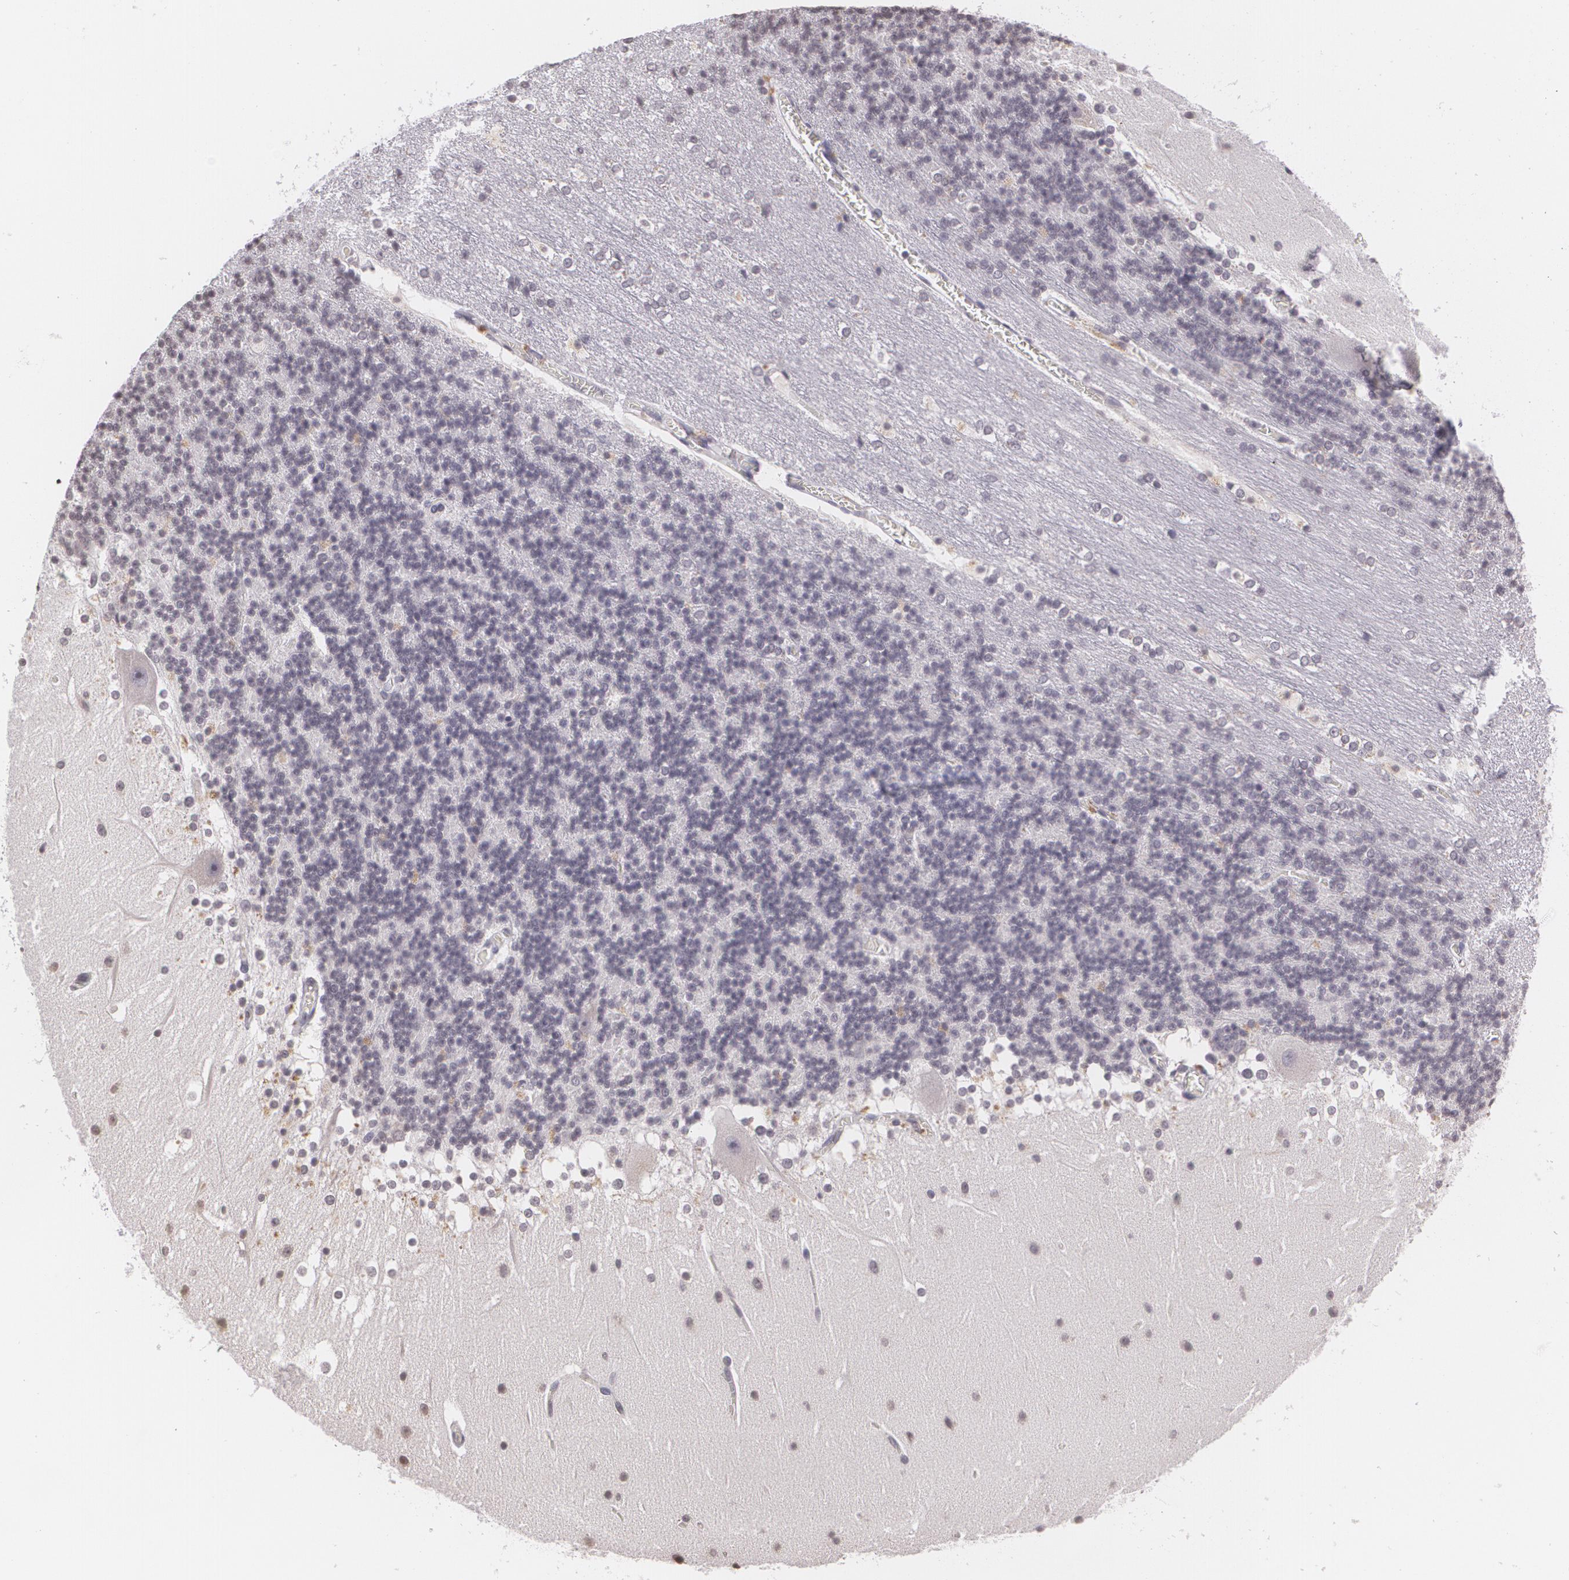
{"staining": {"intensity": "negative", "quantity": "none", "location": "none"}, "tissue": "cerebellum", "cell_type": "Cells in granular layer", "image_type": "normal", "snomed": [{"axis": "morphology", "description": "Normal tissue, NOS"}, {"axis": "topography", "description": "Cerebellum"}], "caption": "An immunohistochemistry histopathology image of normal cerebellum is shown. There is no staining in cells in granular layer of cerebellum.", "gene": "MUC1", "patient": {"sex": "female", "age": 19}}